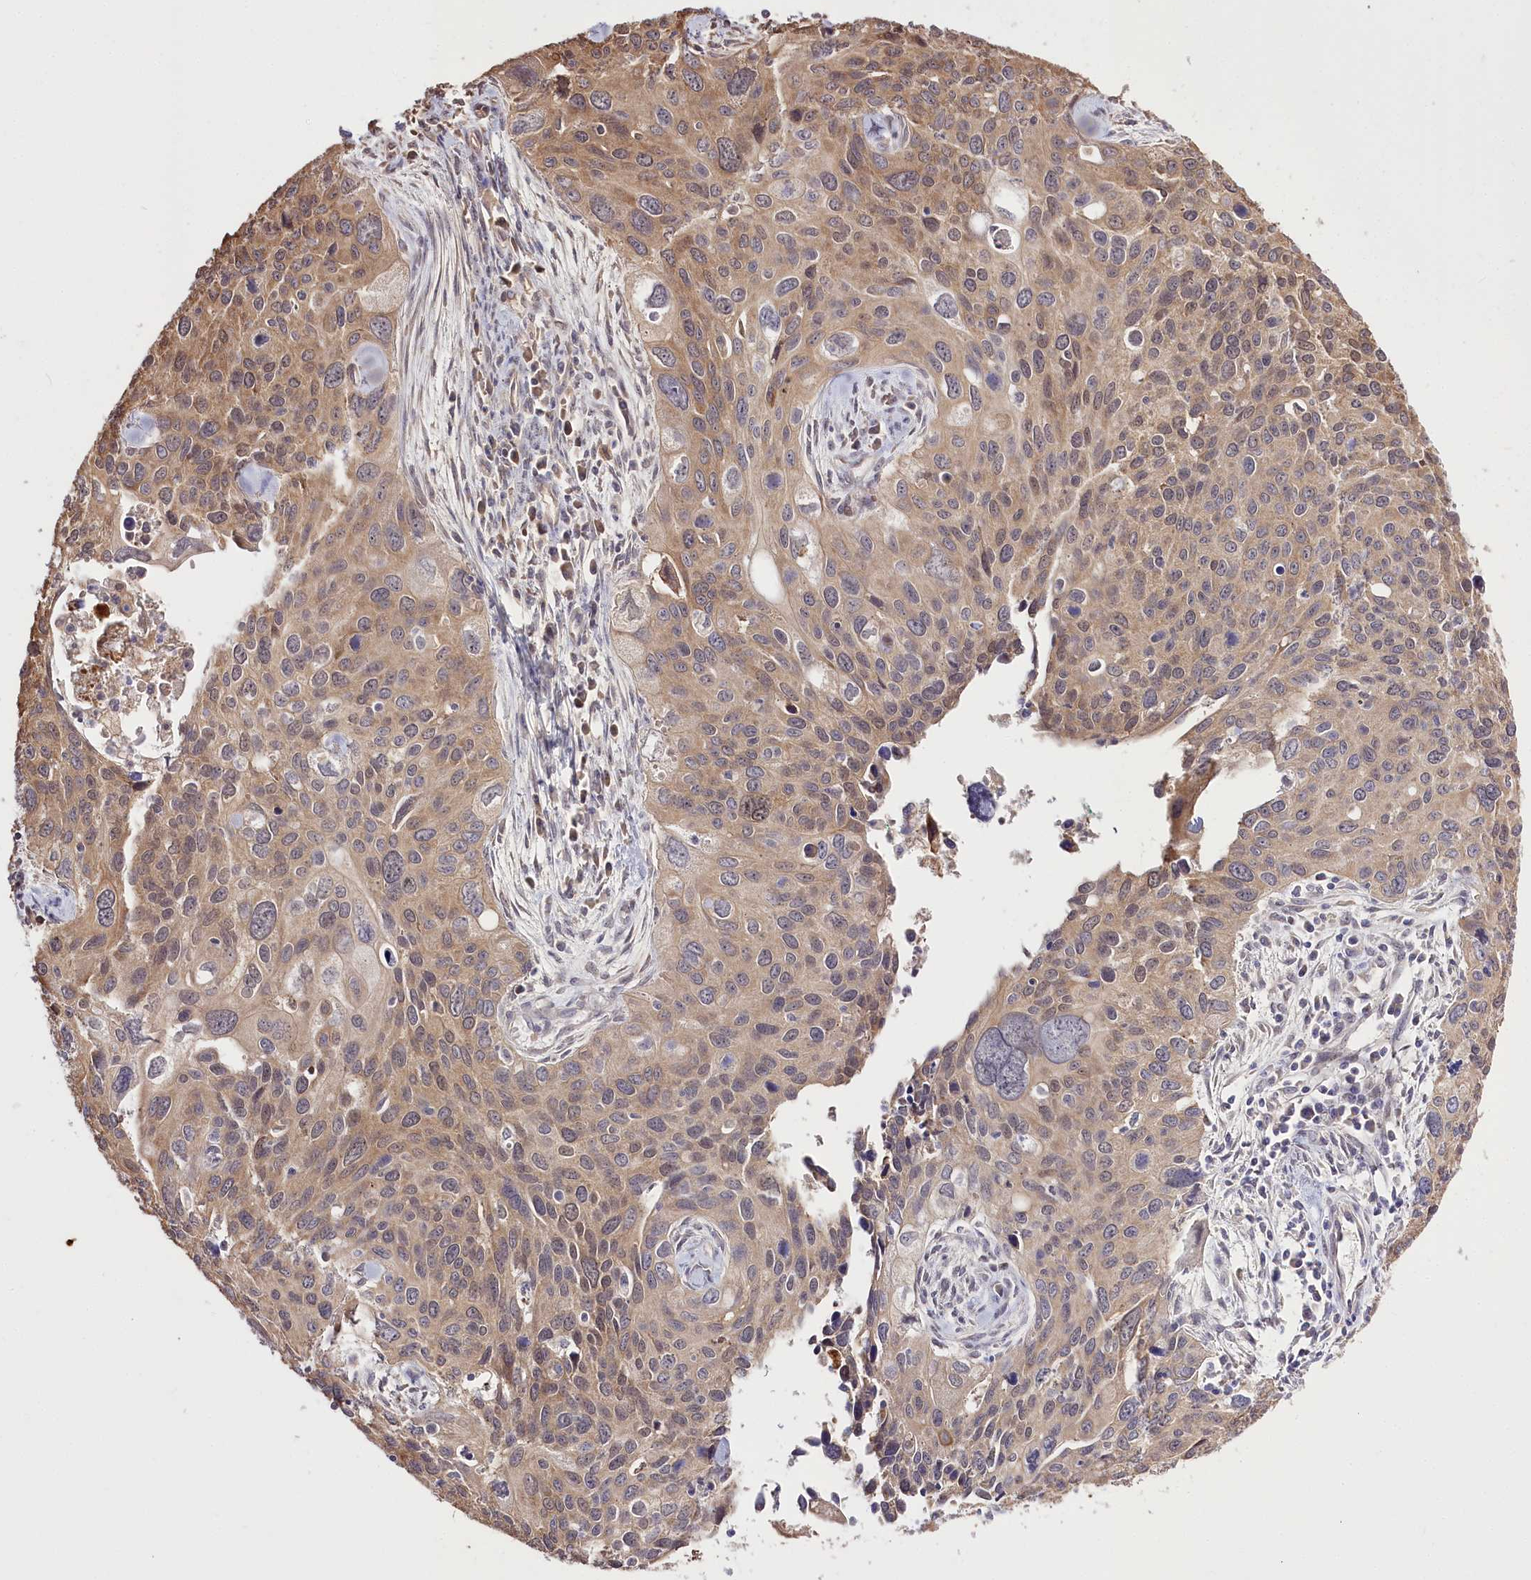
{"staining": {"intensity": "weak", "quantity": ">75%", "location": "cytoplasmic/membranous"}, "tissue": "cervical cancer", "cell_type": "Tumor cells", "image_type": "cancer", "snomed": [{"axis": "morphology", "description": "Squamous cell carcinoma, NOS"}, {"axis": "topography", "description": "Cervix"}], "caption": "Immunohistochemistry image of neoplastic tissue: human cervical squamous cell carcinoma stained using immunohistochemistry demonstrates low levels of weak protein expression localized specifically in the cytoplasmic/membranous of tumor cells, appearing as a cytoplasmic/membranous brown color.", "gene": "R3HDM2", "patient": {"sex": "female", "age": 55}}